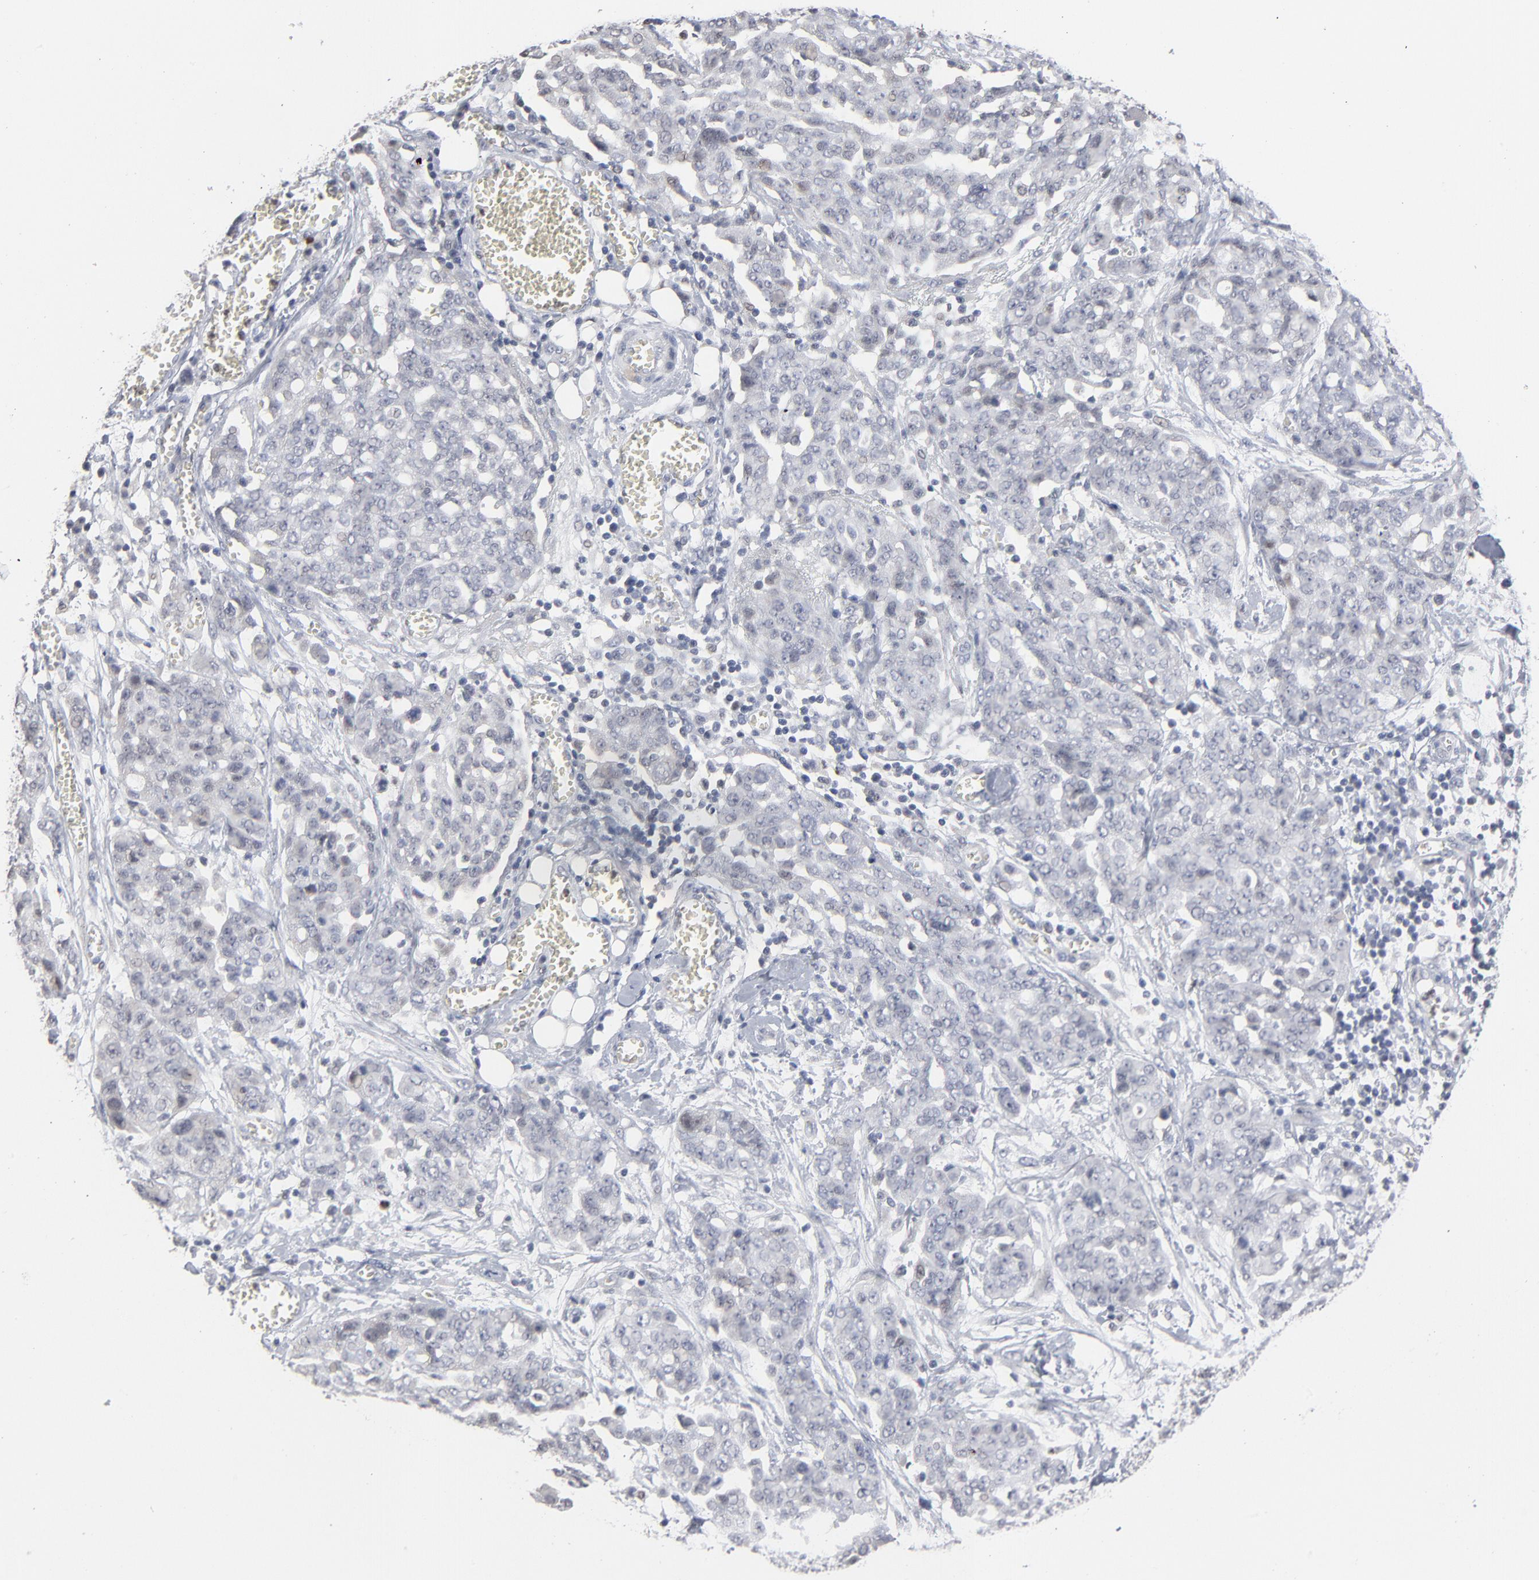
{"staining": {"intensity": "negative", "quantity": "none", "location": "none"}, "tissue": "ovarian cancer", "cell_type": "Tumor cells", "image_type": "cancer", "snomed": [{"axis": "morphology", "description": "Cystadenocarcinoma, serous, NOS"}, {"axis": "topography", "description": "Soft tissue"}, {"axis": "topography", "description": "Ovary"}], "caption": "Ovarian serous cystadenocarcinoma stained for a protein using IHC demonstrates no staining tumor cells.", "gene": "FOXN2", "patient": {"sex": "female", "age": 57}}